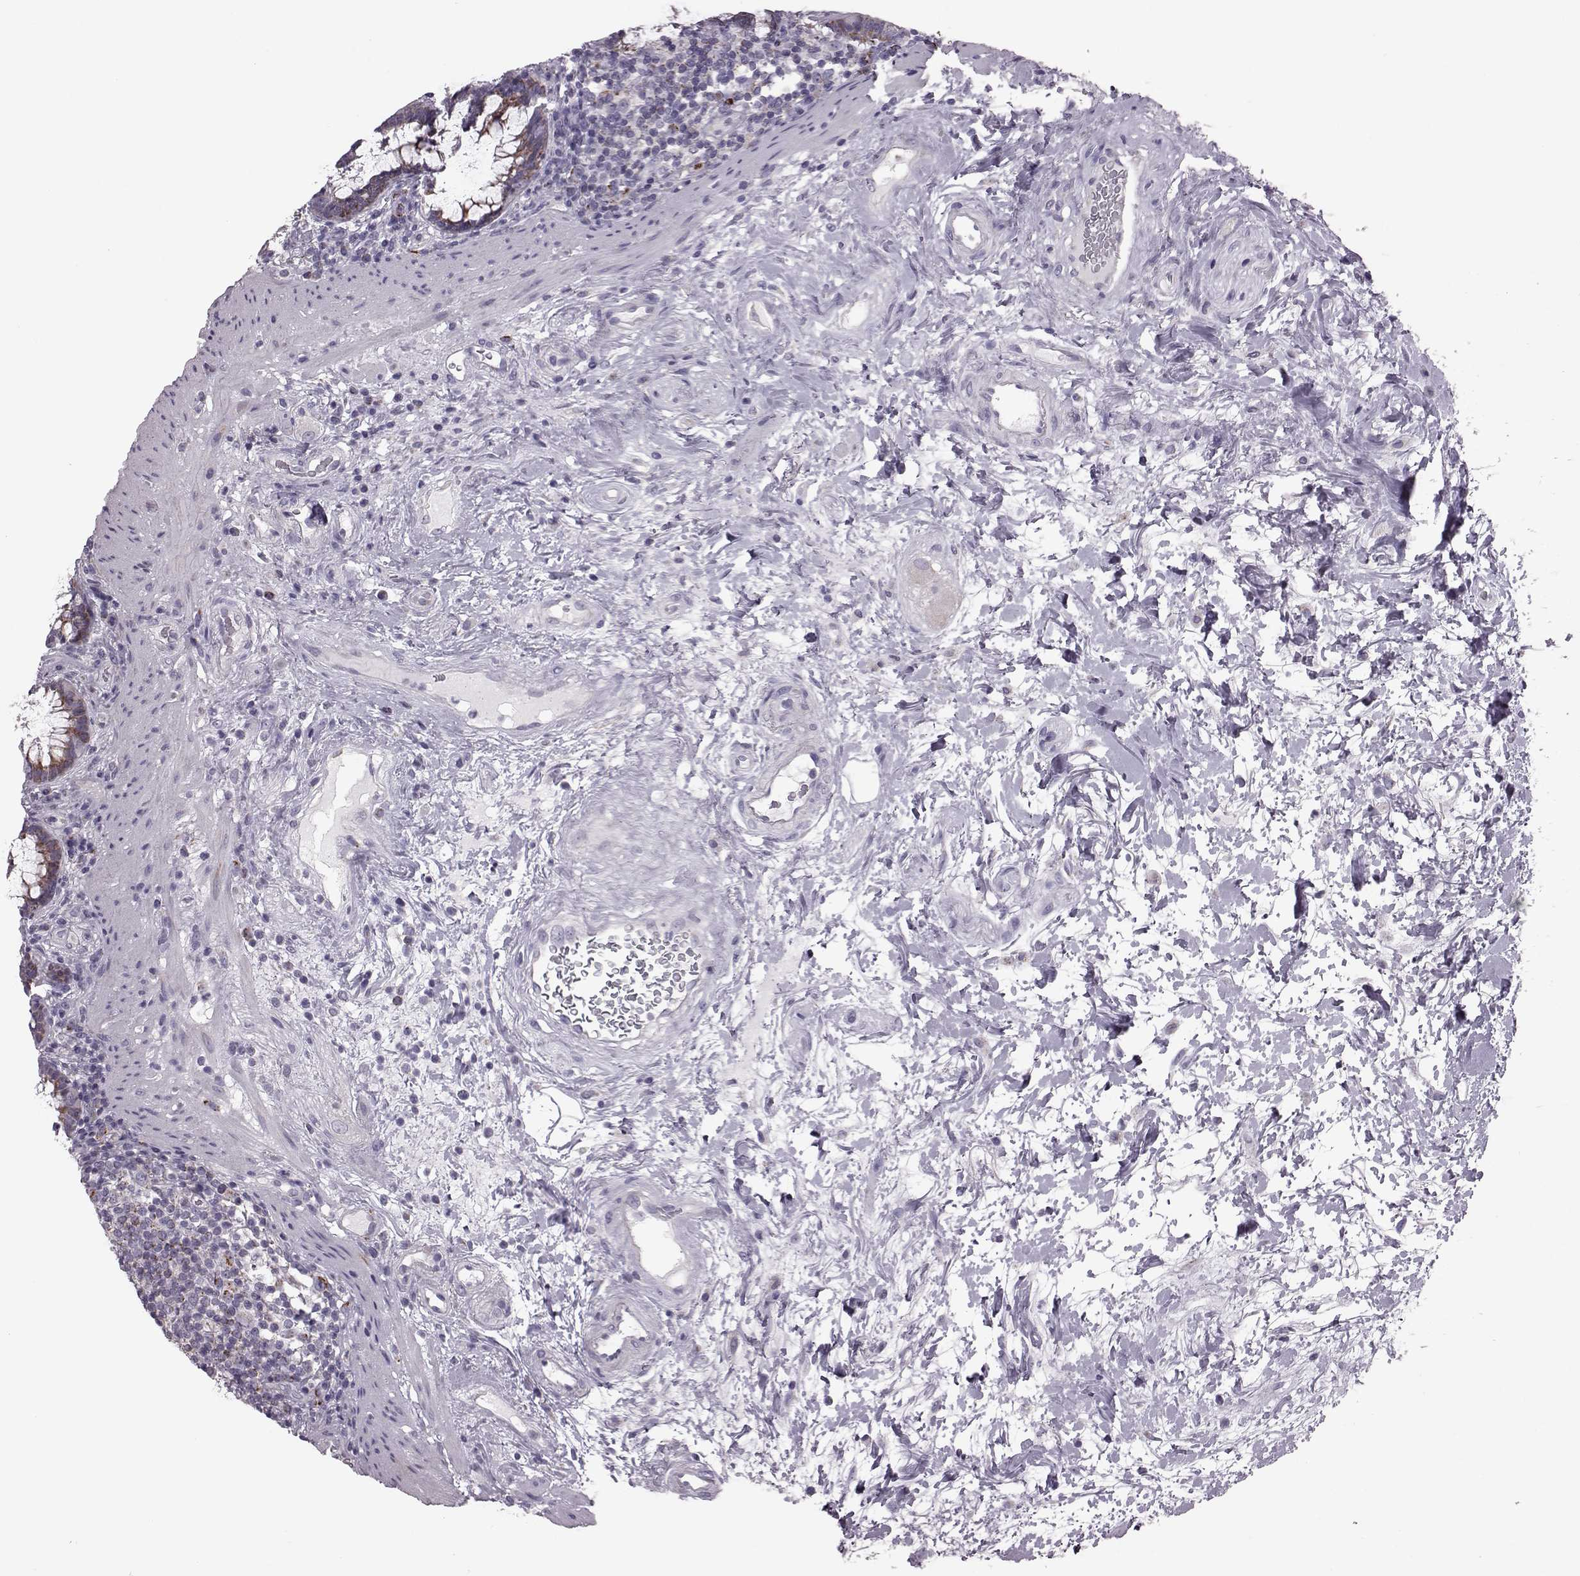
{"staining": {"intensity": "weak", "quantity": "25%-75%", "location": "cytoplasmic/membranous"}, "tissue": "rectum", "cell_type": "Glandular cells", "image_type": "normal", "snomed": [{"axis": "morphology", "description": "Normal tissue, NOS"}, {"axis": "topography", "description": "Rectum"}], "caption": "Immunohistochemistry of unremarkable rectum shows low levels of weak cytoplasmic/membranous expression in approximately 25%-75% of glandular cells.", "gene": "RIMS2", "patient": {"sex": "male", "age": 72}}